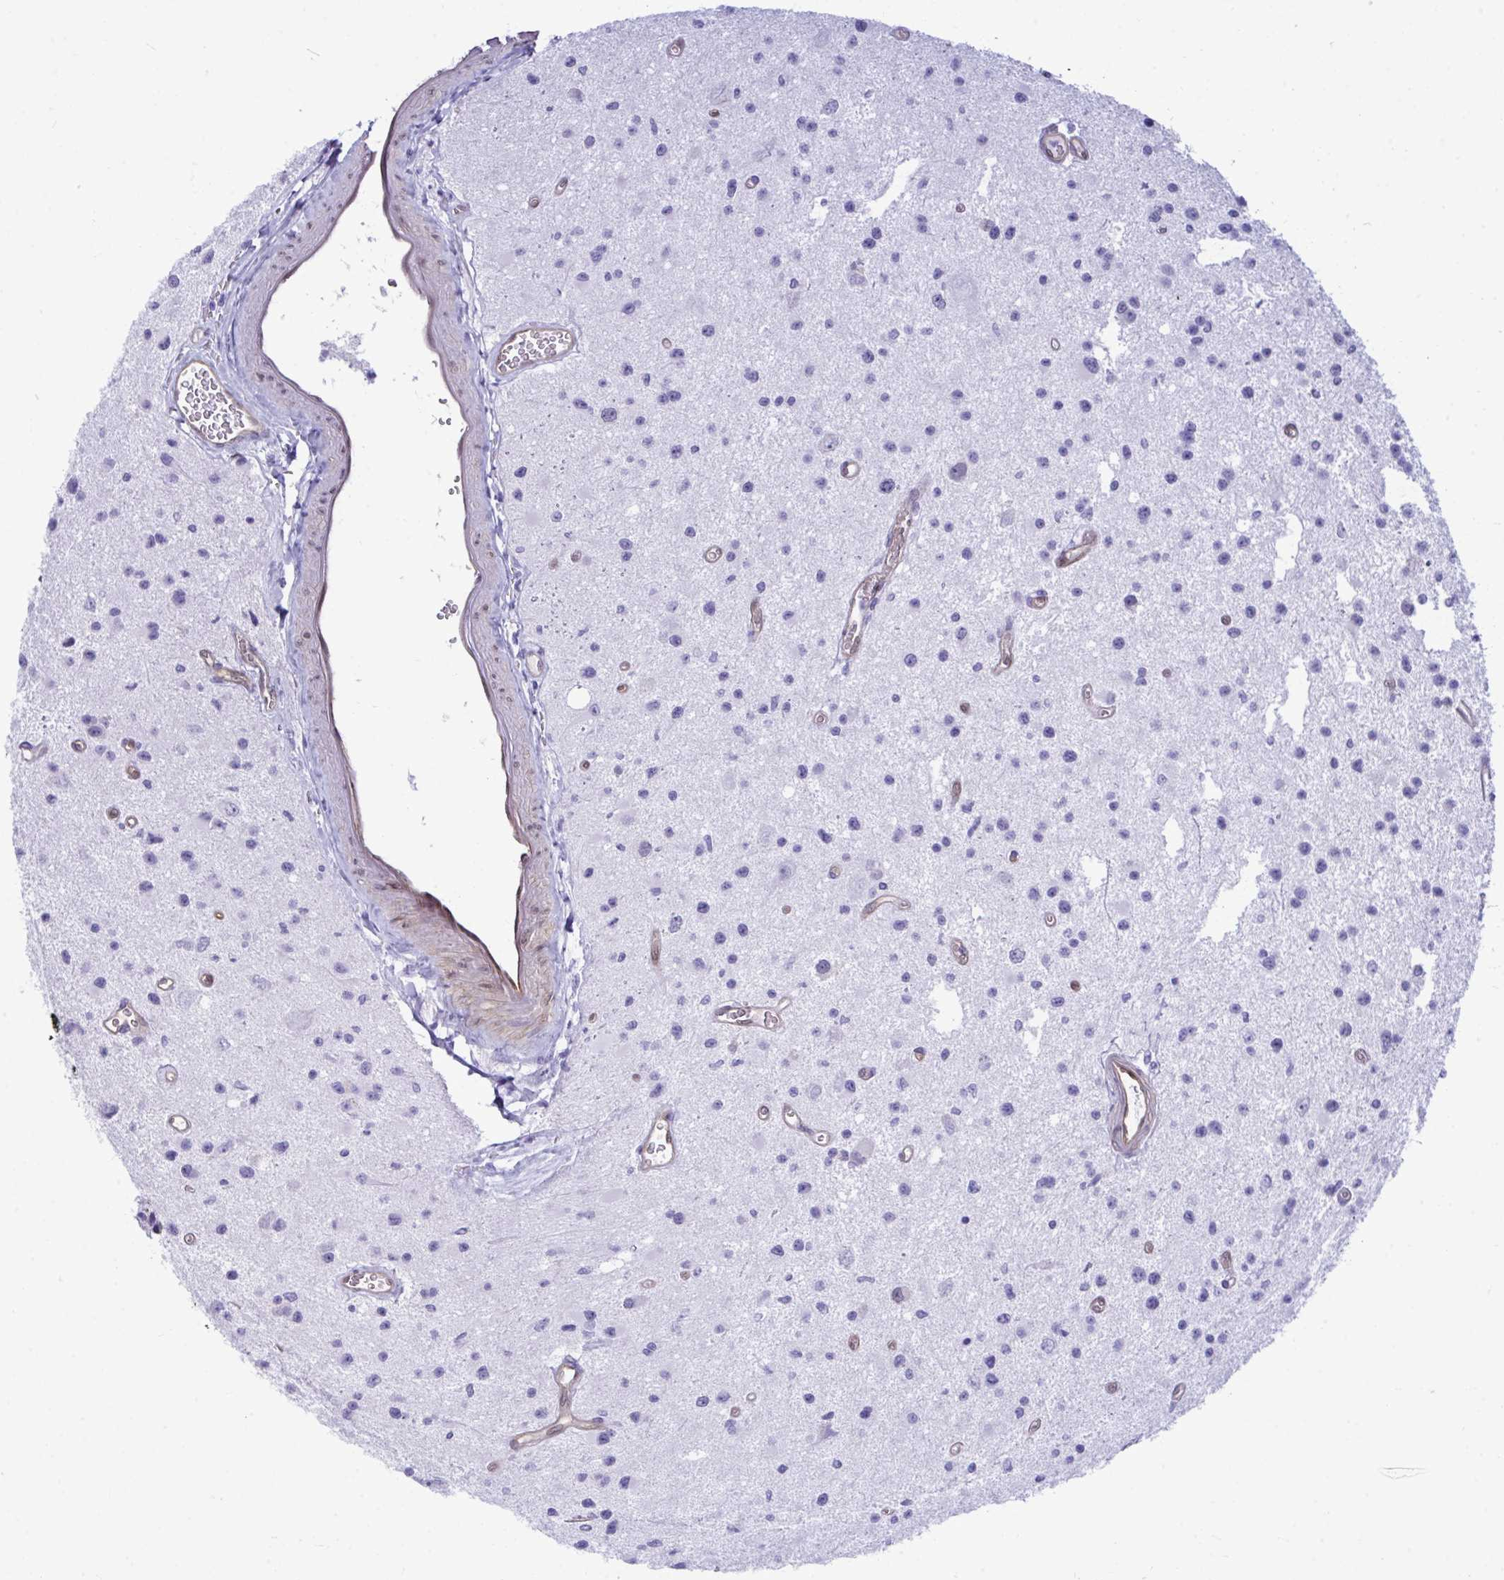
{"staining": {"intensity": "negative", "quantity": "none", "location": "none"}, "tissue": "glioma", "cell_type": "Tumor cells", "image_type": "cancer", "snomed": [{"axis": "morphology", "description": "Glioma, malignant, Low grade"}, {"axis": "topography", "description": "Brain"}], "caption": "Histopathology image shows no protein expression in tumor cells of low-grade glioma (malignant) tissue.", "gene": "LIMS2", "patient": {"sex": "male", "age": 43}}